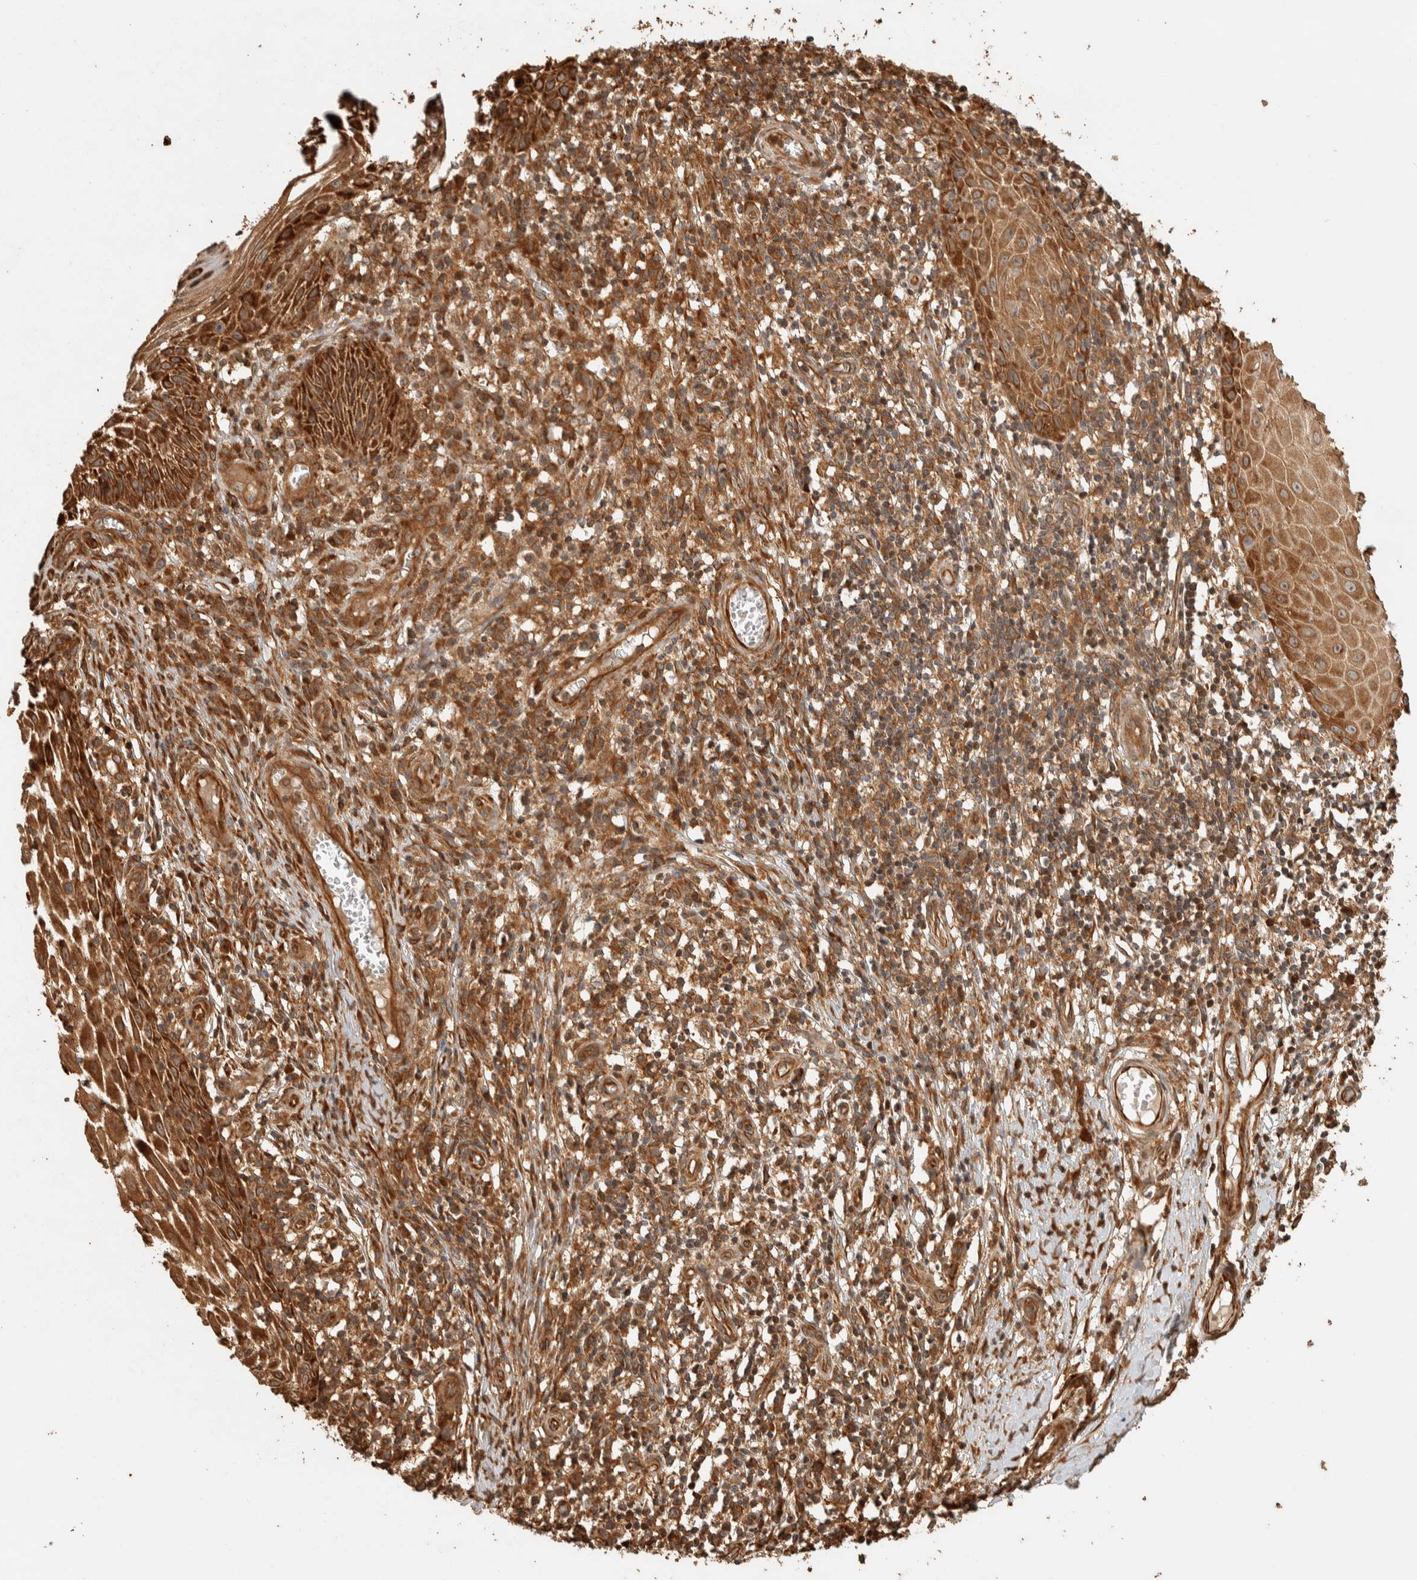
{"staining": {"intensity": "moderate", "quantity": ">75%", "location": "cytoplasmic/membranous"}, "tissue": "skin cancer", "cell_type": "Tumor cells", "image_type": "cancer", "snomed": [{"axis": "morphology", "description": "Squamous cell carcinoma, NOS"}, {"axis": "topography", "description": "Skin"}], "caption": "Skin cancer stained with DAB (3,3'-diaminobenzidine) immunohistochemistry exhibits medium levels of moderate cytoplasmic/membranous expression in approximately >75% of tumor cells.", "gene": "EXOC7", "patient": {"sex": "female", "age": 73}}